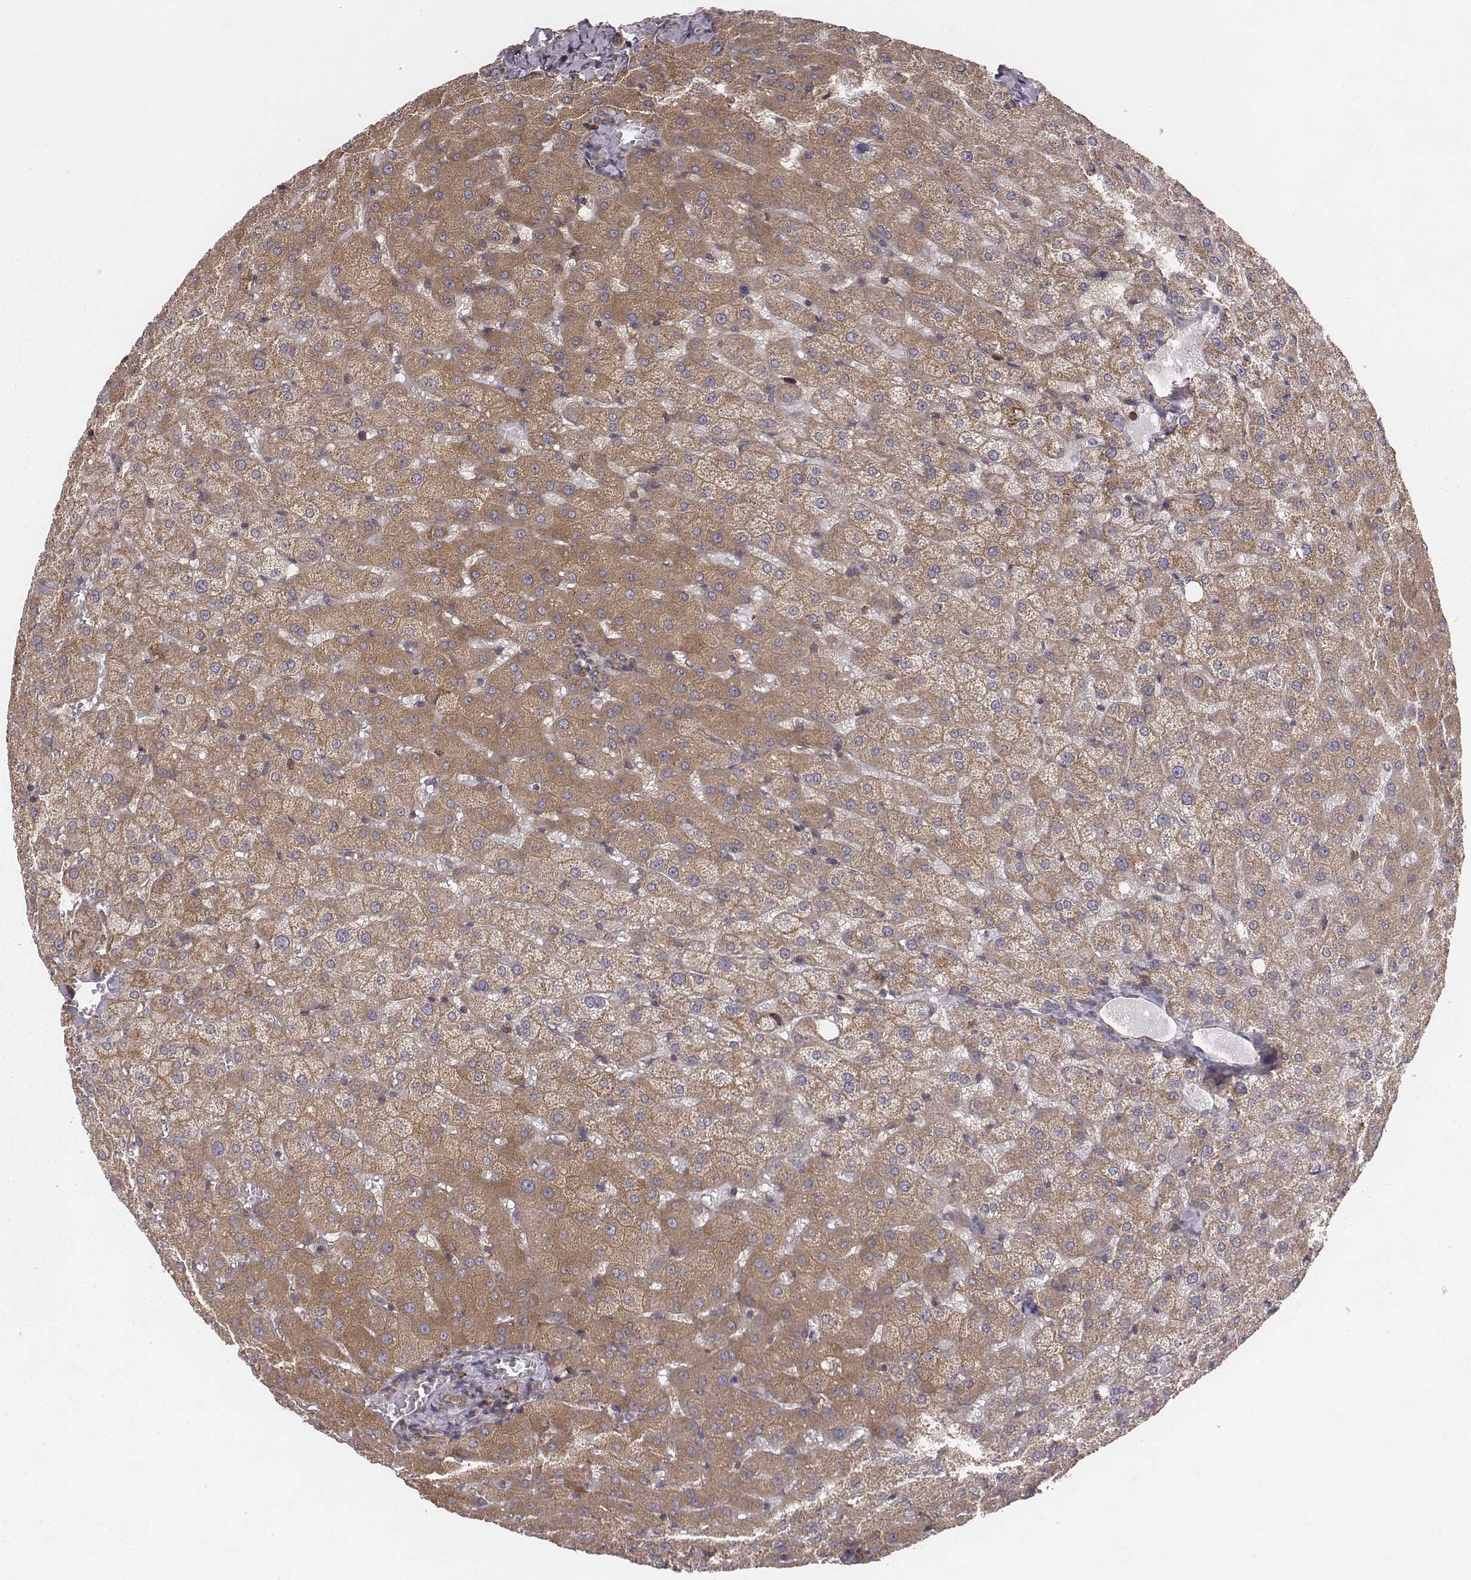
{"staining": {"intensity": "strong", "quantity": "<25%", "location": "cytoplasmic/membranous"}, "tissue": "liver", "cell_type": "Cholangiocytes", "image_type": "normal", "snomed": [{"axis": "morphology", "description": "Normal tissue, NOS"}, {"axis": "topography", "description": "Liver"}], "caption": "The immunohistochemical stain highlights strong cytoplasmic/membranous staining in cholangiocytes of unremarkable liver. (DAB IHC with brightfield microscopy, high magnification).", "gene": "TXLNA", "patient": {"sex": "female", "age": 50}}